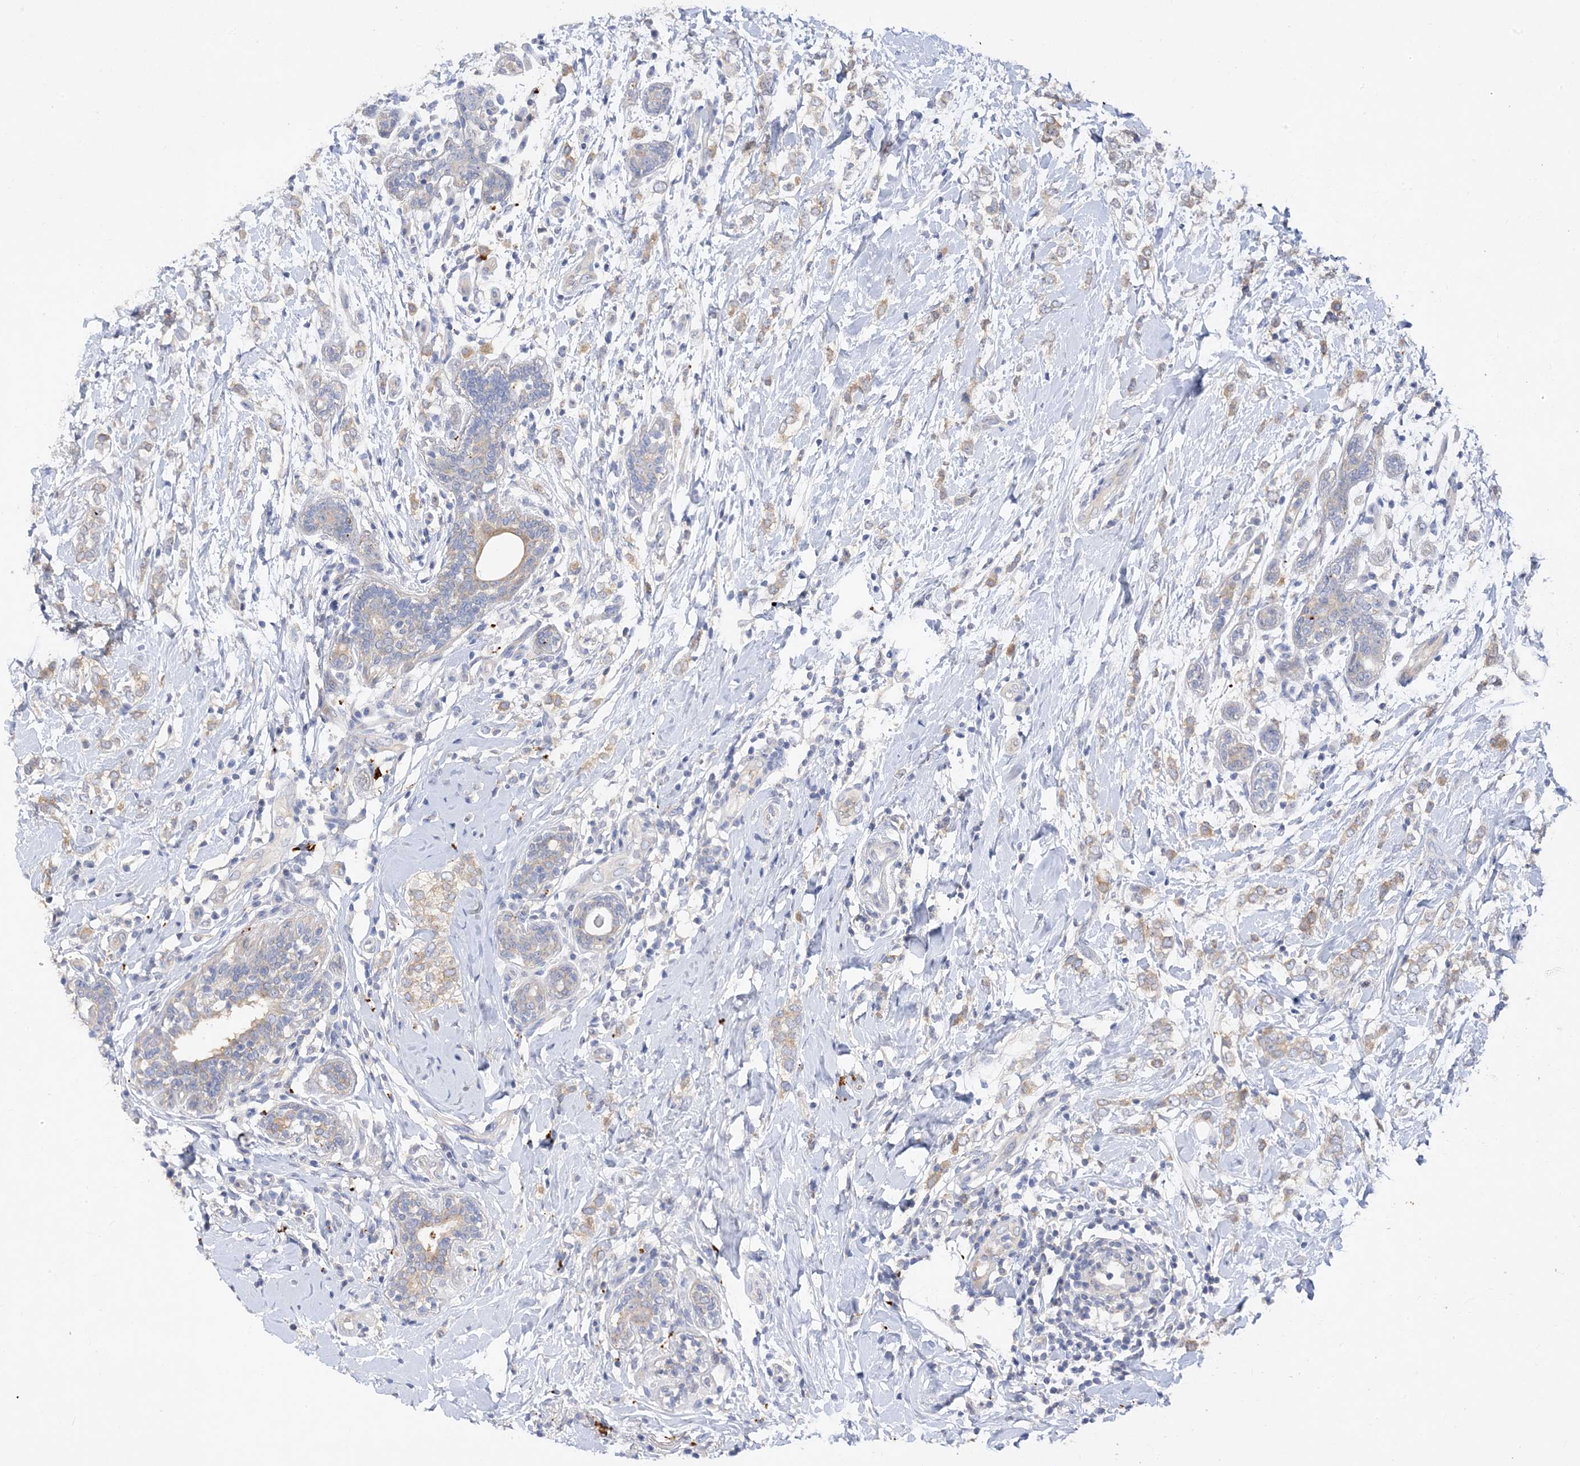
{"staining": {"intensity": "weak", "quantity": ">75%", "location": "cytoplasmic/membranous"}, "tissue": "breast cancer", "cell_type": "Tumor cells", "image_type": "cancer", "snomed": [{"axis": "morphology", "description": "Normal tissue, NOS"}, {"axis": "morphology", "description": "Lobular carcinoma"}, {"axis": "topography", "description": "Breast"}], "caption": "Immunohistochemistry (IHC) histopathology image of neoplastic tissue: human breast lobular carcinoma stained using immunohistochemistry exhibits low levels of weak protein expression localized specifically in the cytoplasmic/membranous of tumor cells, appearing as a cytoplasmic/membranous brown color.", "gene": "ARV1", "patient": {"sex": "female", "age": 47}}